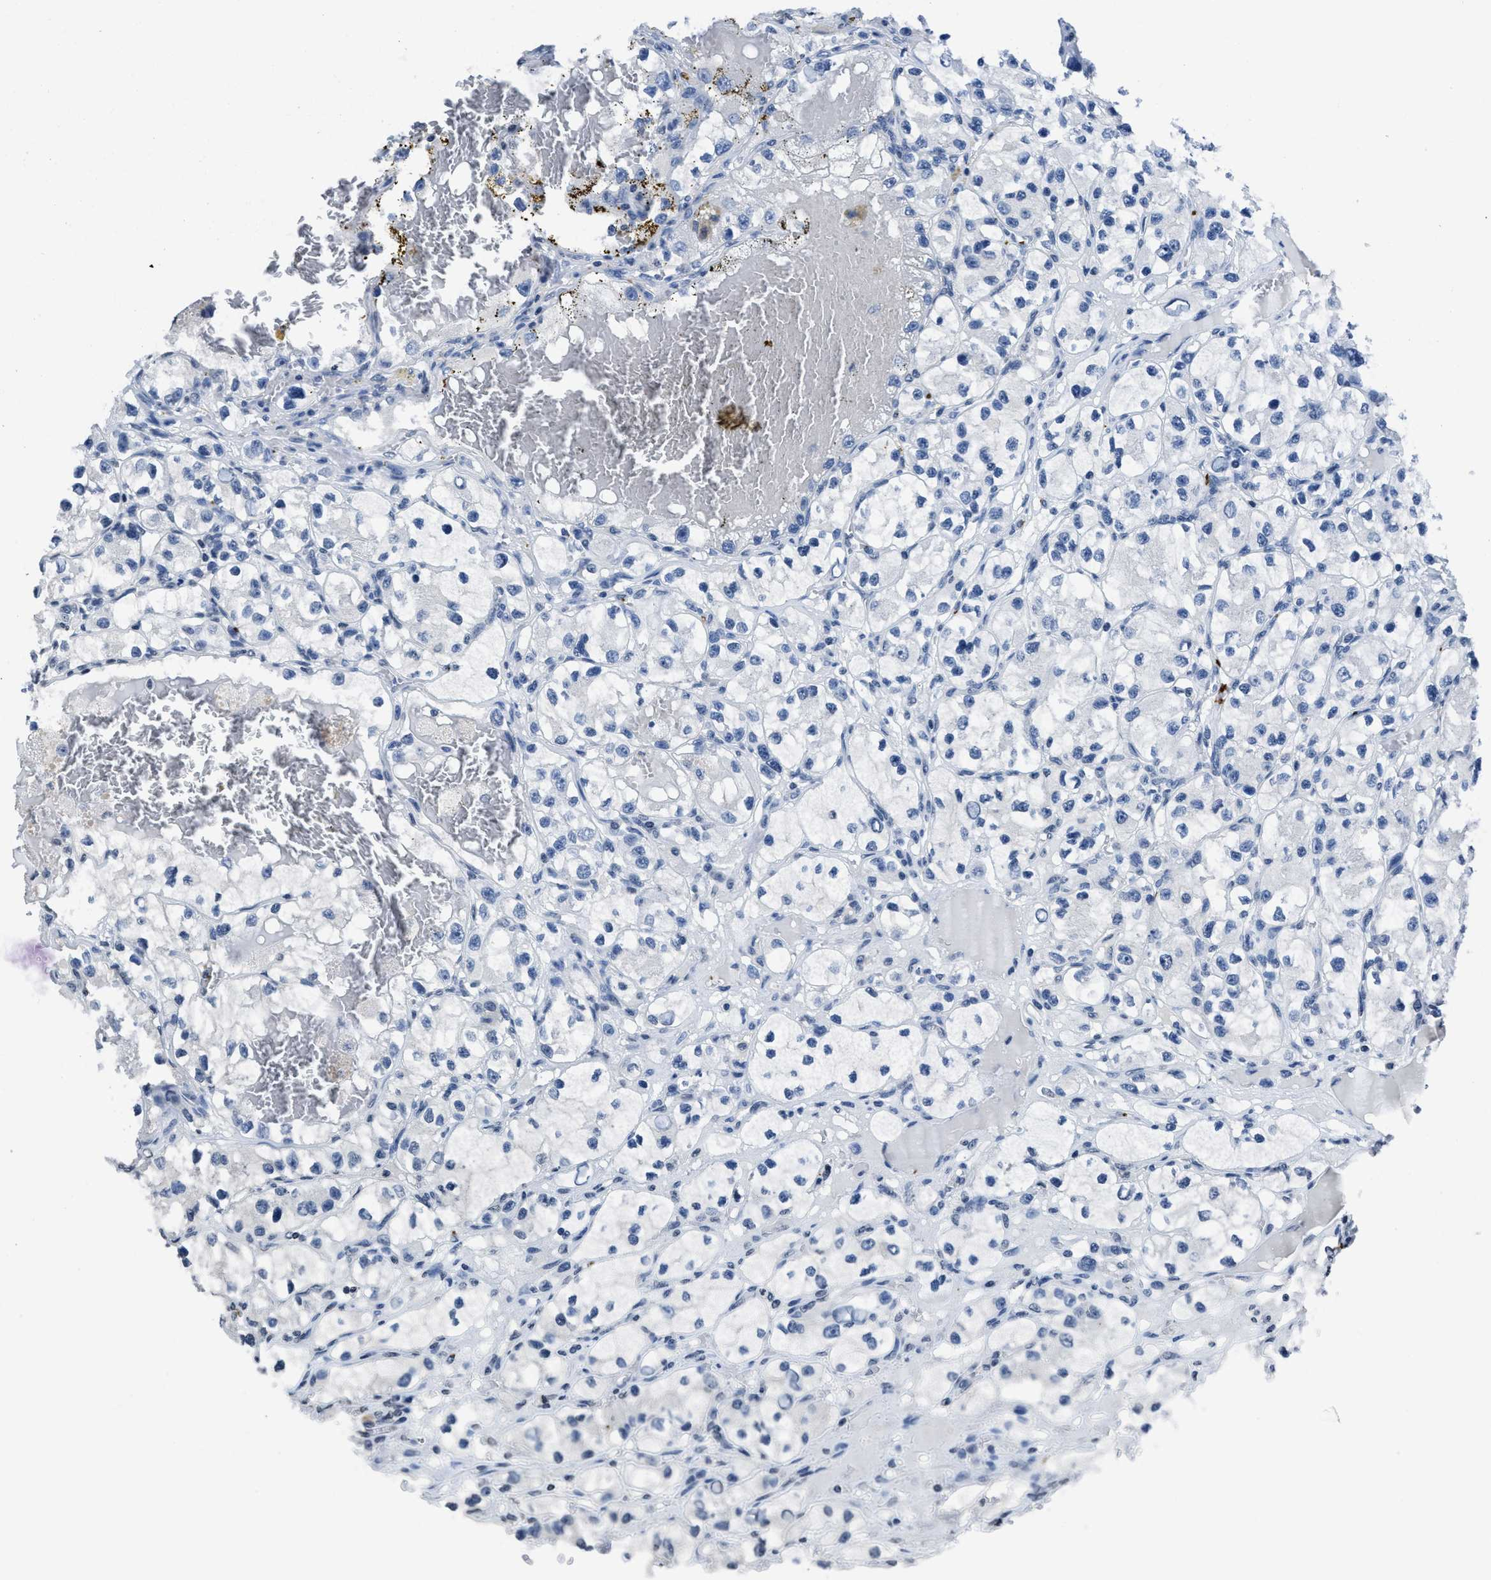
{"staining": {"intensity": "negative", "quantity": "none", "location": "none"}, "tissue": "renal cancer", "cell_type": "Tumor cells", "image_type": "cancer", "snomed": [{"axis": "morphology", "description": "Adenocarcinoma, NOS"}, {"axis": "topography", "description": "Kidney"}], "caption": "High magnification brightfield microscopy of renal cancer stained with DAB (brown) and counterstained with hematoxylin (blue): tumor cells show no significant positivity.", "gene": "ITGA2B", "patient": {"sex": "female", "age": 57}}